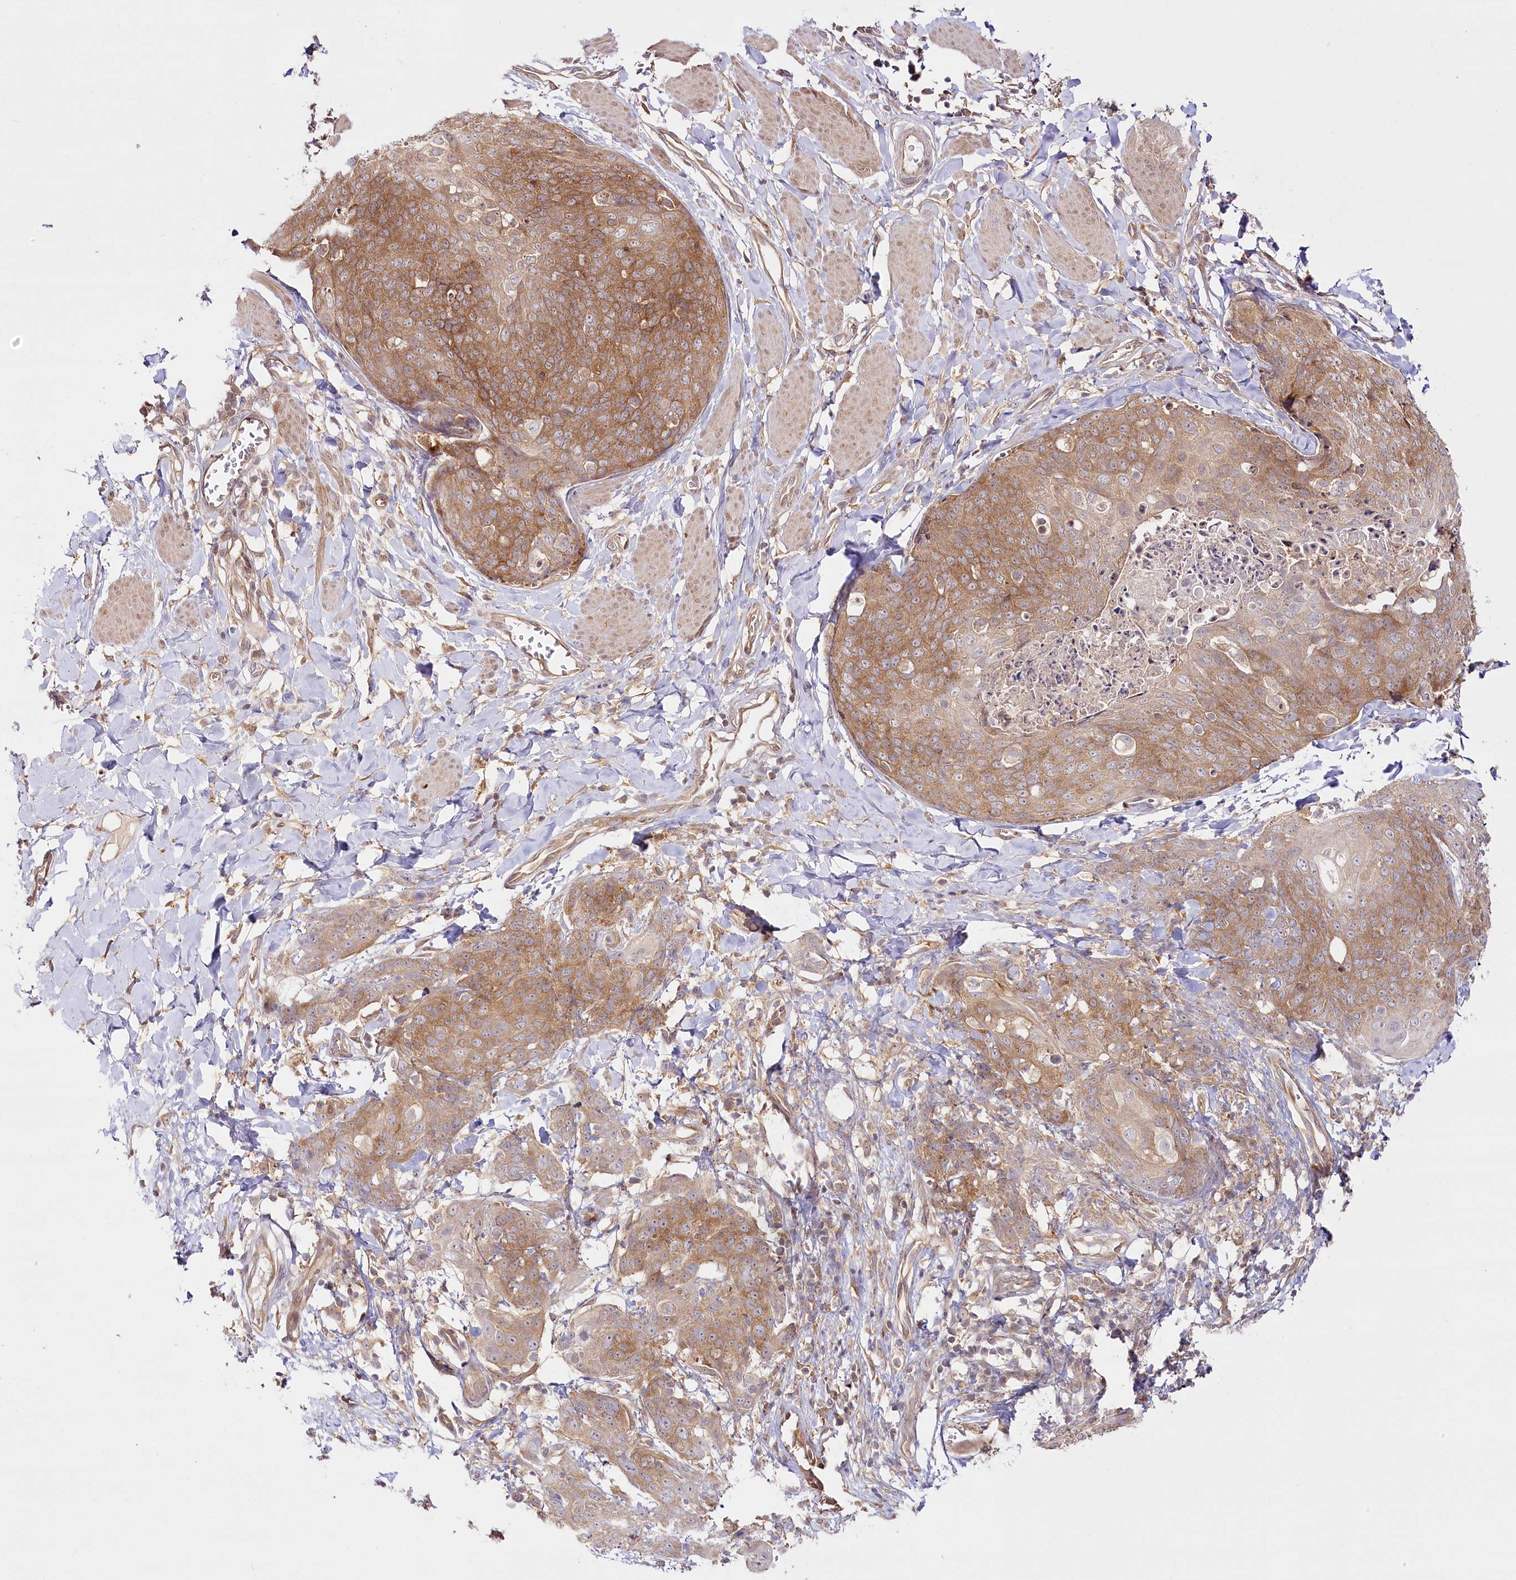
{"staining": {"intensity": "moderate", "quantity": ">75%", "location": "cytoplasmic/membranous"}, "tissue": "skin cancer", "cell_type": "Tumor cells", "image_type": "cancer", "snomed": [{"axis": "morphology", "description": "Squamous cell carcinoma, NOS"}, {"axis": "topography", "description": "Skin"}, {"axis": "topography", "description": "Vulva"}], "caption": "Immunohistochemical staining of skin cancer (squamous cell carcinoma) displays medium levels of moderate cytoplasmic/membranous expression in approximately >75% of tumor cells. The staining is performed using DAB (3,3'-diaminobenzidine) brown chromogen to label protein expression. The nuclei are counter-stained blue using hematoxylin.", "gene": "INPP4B", "patient": {"sex": "female", "age": 85}}